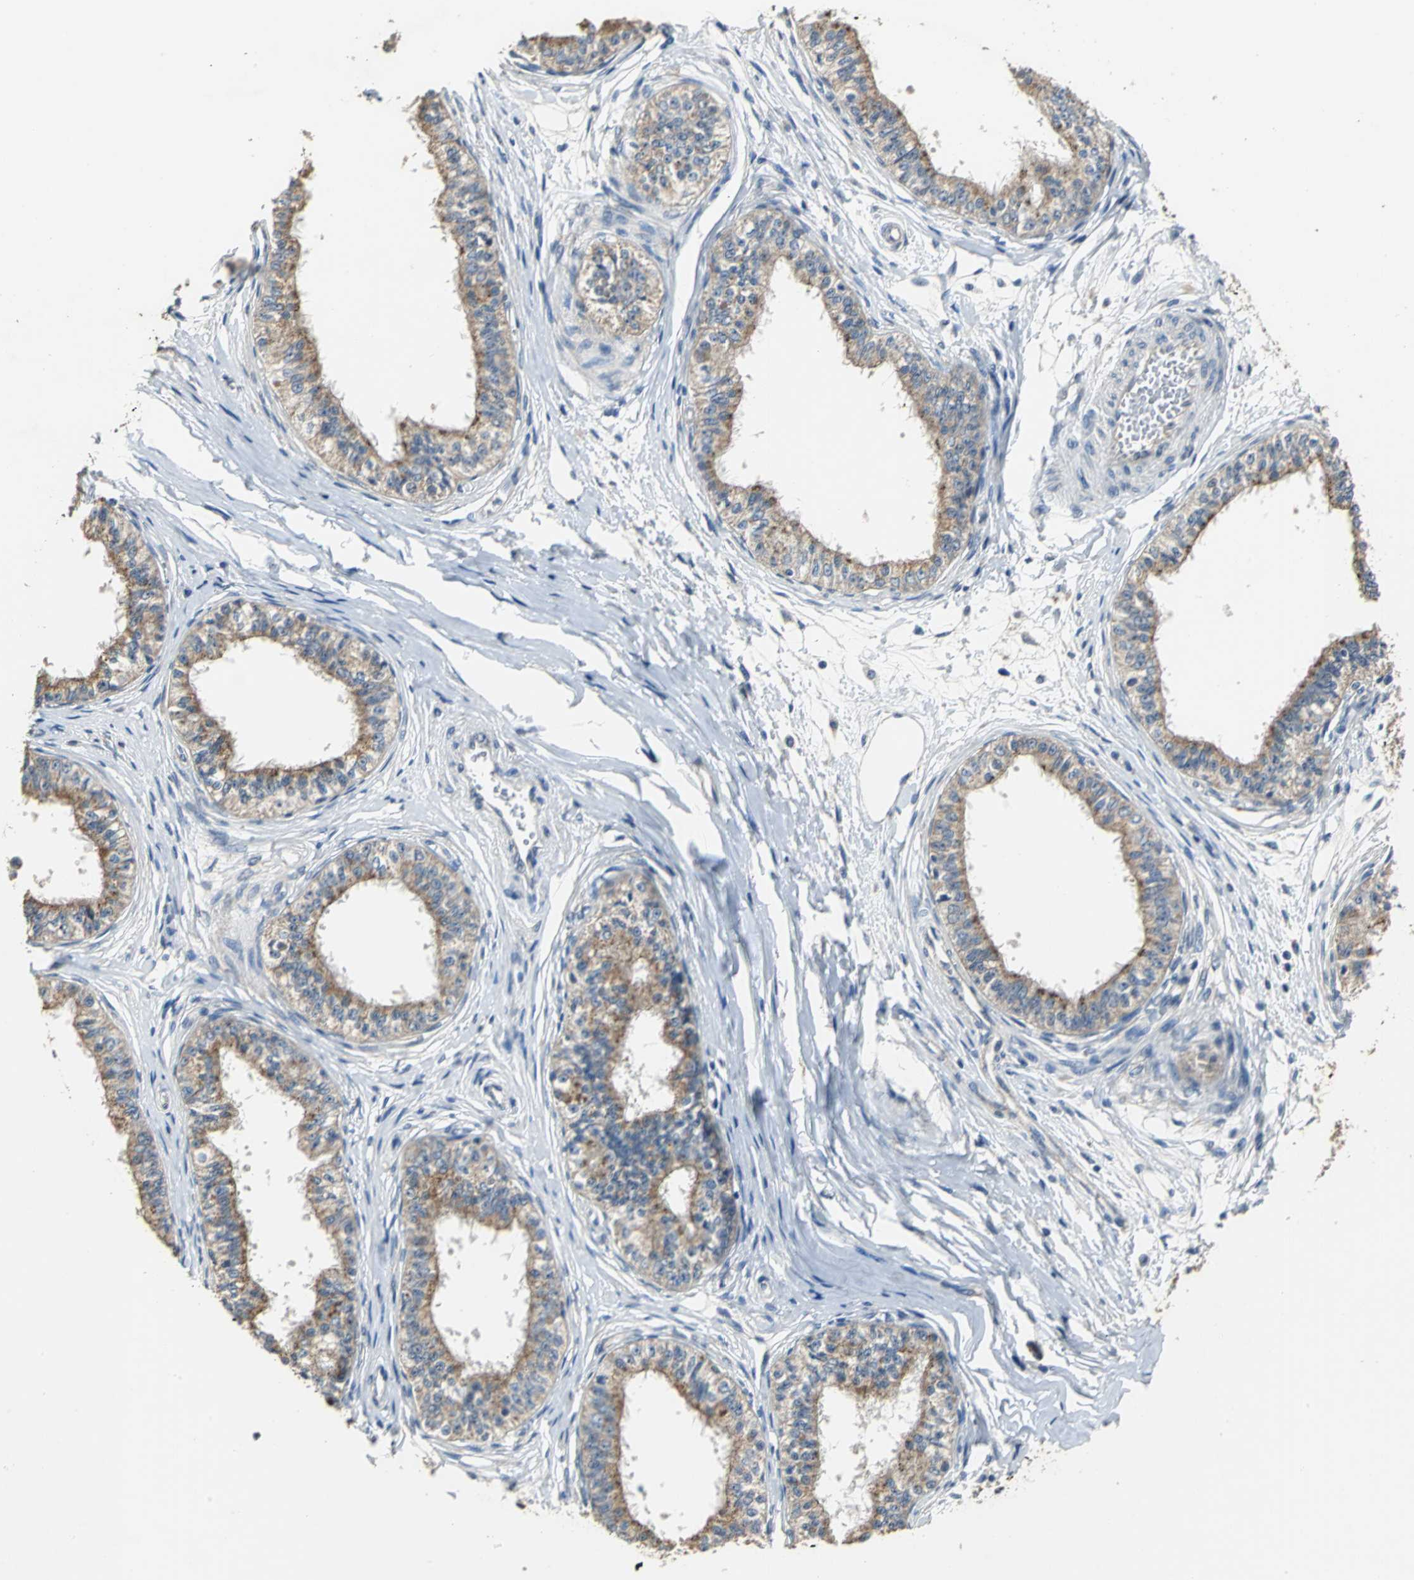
{"staining": {"intensity": "weak", "quantity": ">75%", "location": "cytoplasmic/membranous"}, "tissue": "epididymis", "cell_type": "Glandular cells", "image_type": "normal", "snomed": [{"axis": "morphology", "description": "Normal tissue, NOS"}, {"axis": "morphology", "description": "Adenocarcinoma, metastatic, NOS"}, {"axis": "topography", "description": "Testis"}, {"axis": "topography", "description": "Epididymis"}], "caption": "This photomicrograph demonstrates normal epididymis stained with immunohistochemistry to label a protein in brown. The cytoplasmic/membranous of glandular cells show weak positivity for the protein. Nuclei are counter-stained blue.", "gene": "OCLN", "patient": {"sex": "male", "age": 26}}